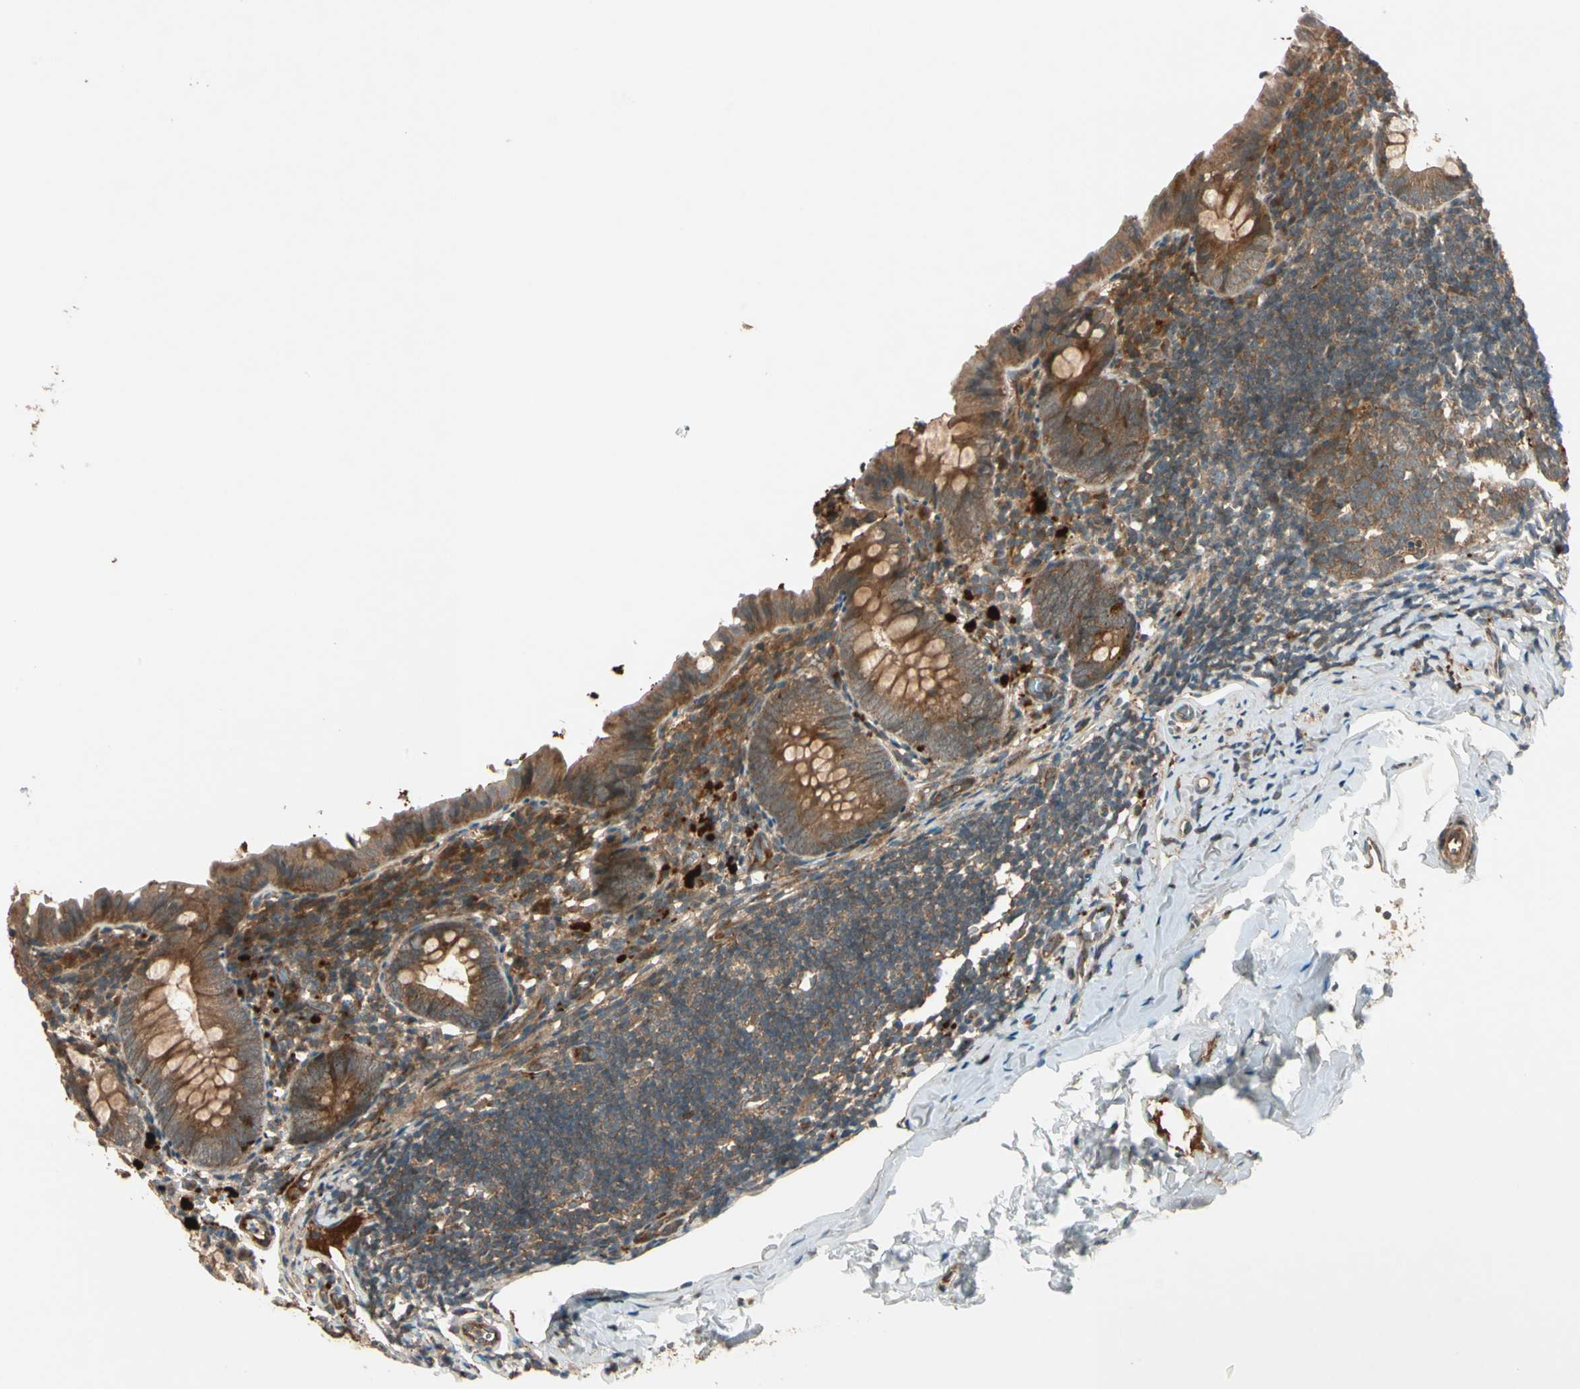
{"staining": {"intensity": "moderate", "quantity": ">75%", "location": "cytoplasmic/membranous"}, "tissue": "appendix", "cell_type": "Glandular cells", "image_type": "normal", "snomed": [{"axis": "morphology", "description": "Normal tissue, NOS"}, {"axis": "topography", "description": "Appendix"}], "caption": "Immunohistochemistry (IHC) image of unremarkable appendix: appendix stained using immunohistochemistry (IHC) shows medium levels of moderate protein expression localized specifically in the cytoplasmic/membranous of glandular cells, appearing as a cytoplasmic/membranous brown color.", "gene": "ACVR1C", "patient": {"sex": "female", "age": 10}}